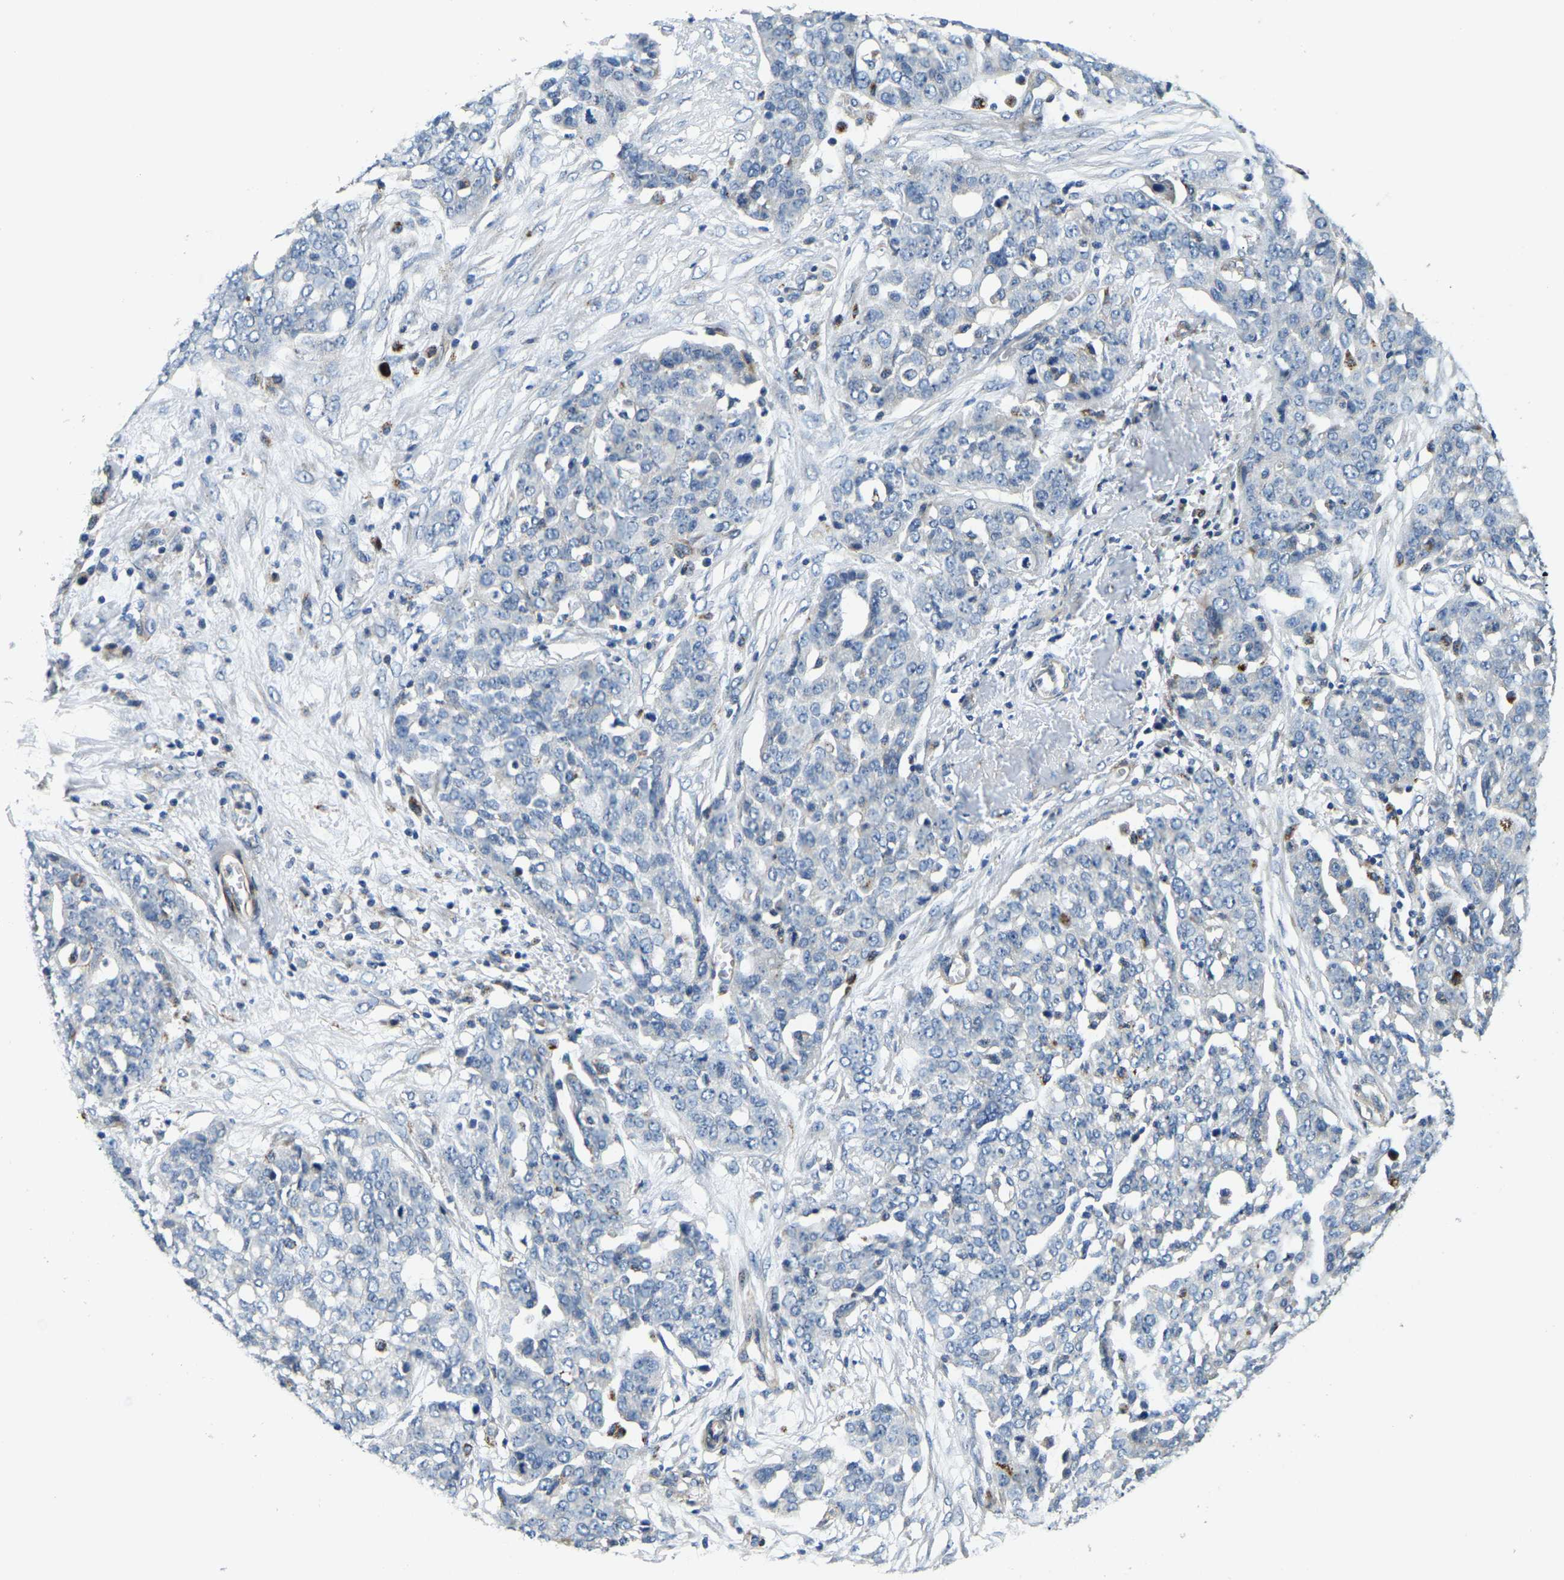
{"staining": {"intensity": "negative", "quantity": "none", "location": "none"}, "tissue": "ovarian cancer", "cell_type": "Tumor cells", "image_type": "cancer", "snomed": [{"axis": "morphology", "description": "Cystadenocarcinoma, serous, NOS"}, {"axis": "topography", "description": "Soft tissue"}, {"axis": "topography", "description": "Ovary"}], "caption": "This is an IHC image of human ovarian cancer (serous cystadenocarcinoma). There is no positivity in tumor cells.", "gene": "RNF39", "patient": {"sex": "female", "age": 57}}